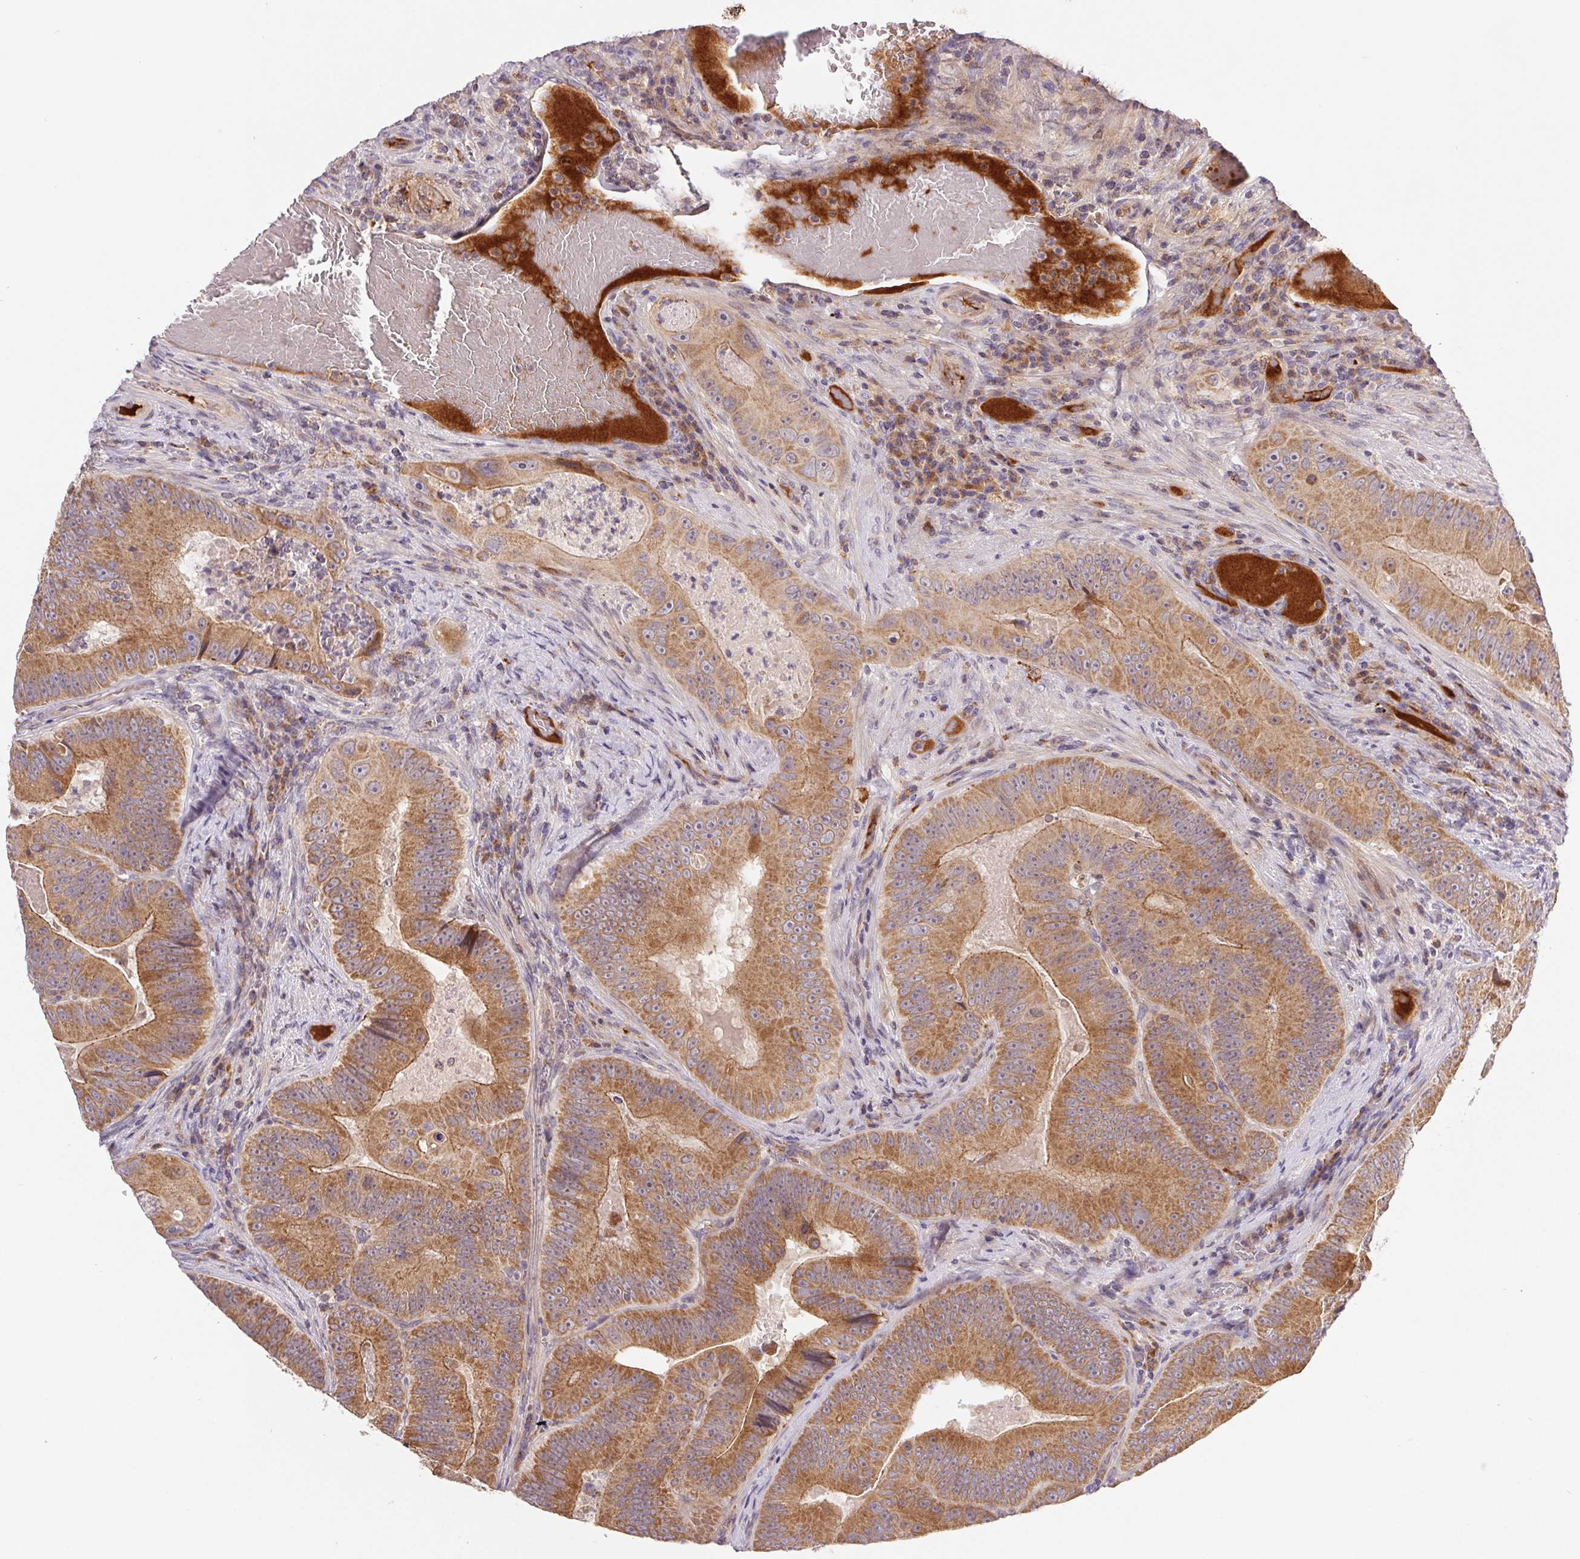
{"staining": {"intensity": "moderate", "quantity": ">75%", "location": "cytoplasmic/membranous"}, "tissue": "colorectal cancer", "cell_type": "Tumor cells", "image_type": "cancer", "snomed": [{"axis": "morphology", "description": "Adenocarcinoma, NOS"}, {"axis": "topography", "description": "Colon"}], "caption": "A photomicrograph of colorectal cancer (adenocarcinoma) stained for a protein demonstrates moderate cytoplasmic/membranous brown staining in tumor cells.", "gene": "EMC6", "patient": {"sex": "female", "age": 86}}